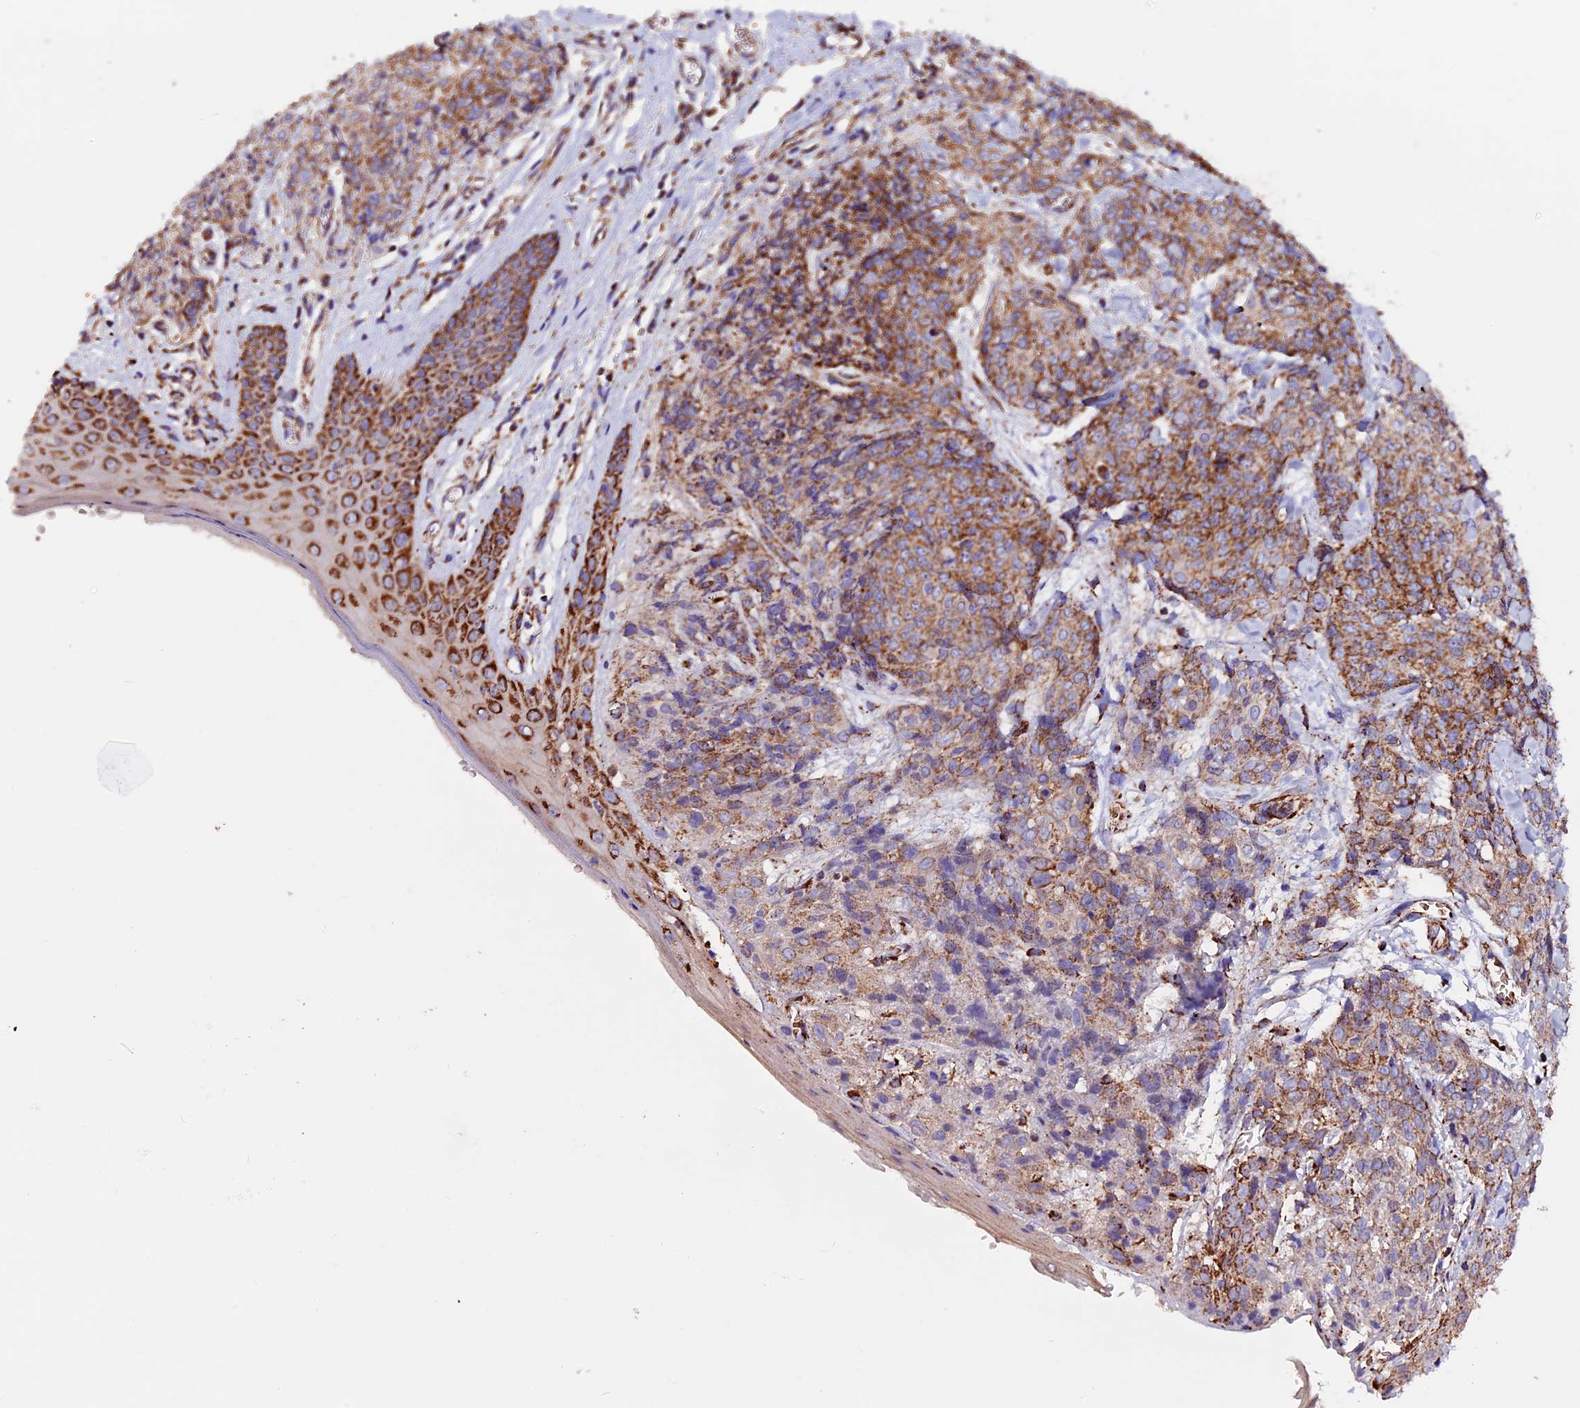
{"staining": {"intensity": "strong", "quantity": ">75%", "location": "cytoplasmic/membranous"}, "tissue": "skin cancer", "cell_type": "Tumor cells", "image_type": "cancer", "snomed": [{"axis": "morphology", "description": "Squamous cell carcinoma, NOS"}, {"axis": "topography", "description": "Skin"}, {"axis": "topography", "description": "Vulva"}], "caption": "Skin cancer stained with IHC demonstrates strong cytoplasmic/membranous expression in approximately >75% of tumor cells.", "gene": "CX3CL1", "patient": {"sex": "female", "age": 85}}